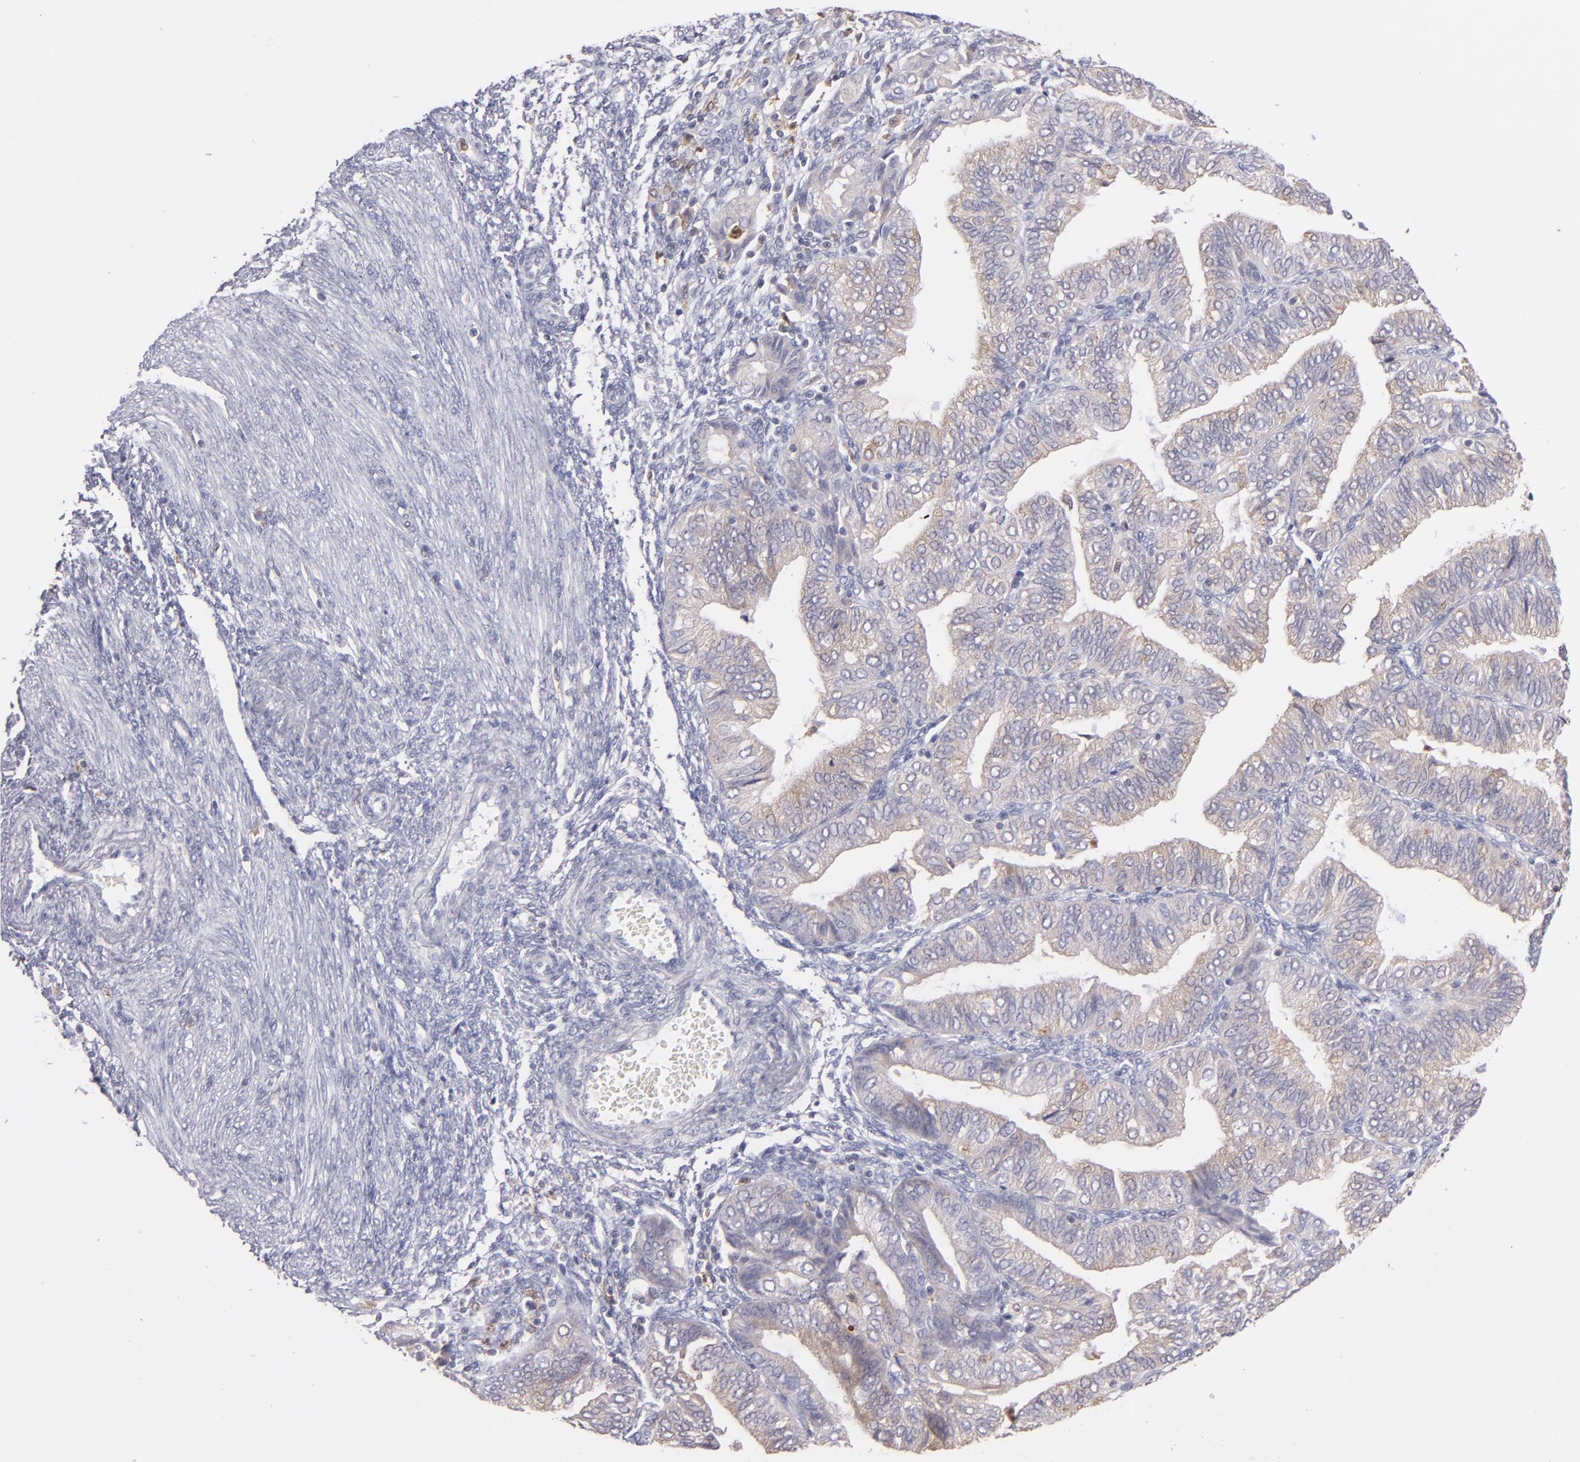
{"staining": {"intensity": "moderate", "quantity": "25%-75%", "location": "cytoplasmic/membranous"}, "tissue": "endometrial cancer", "cell_type": "Tumor cells", "image_type": "cancer", "snomed": [{"axis": "morphology", "description": "Adenocarcinoma, NOS"}, {"axis": "topography", "description": "Endometrium"}], "caption": "Endometrial cancer stained for a protein displays moderate cytoplasmic/membranous positivity in tumor cells.", "gene": "PRKCD", "patient": {"sex": "female", "age": 51}}